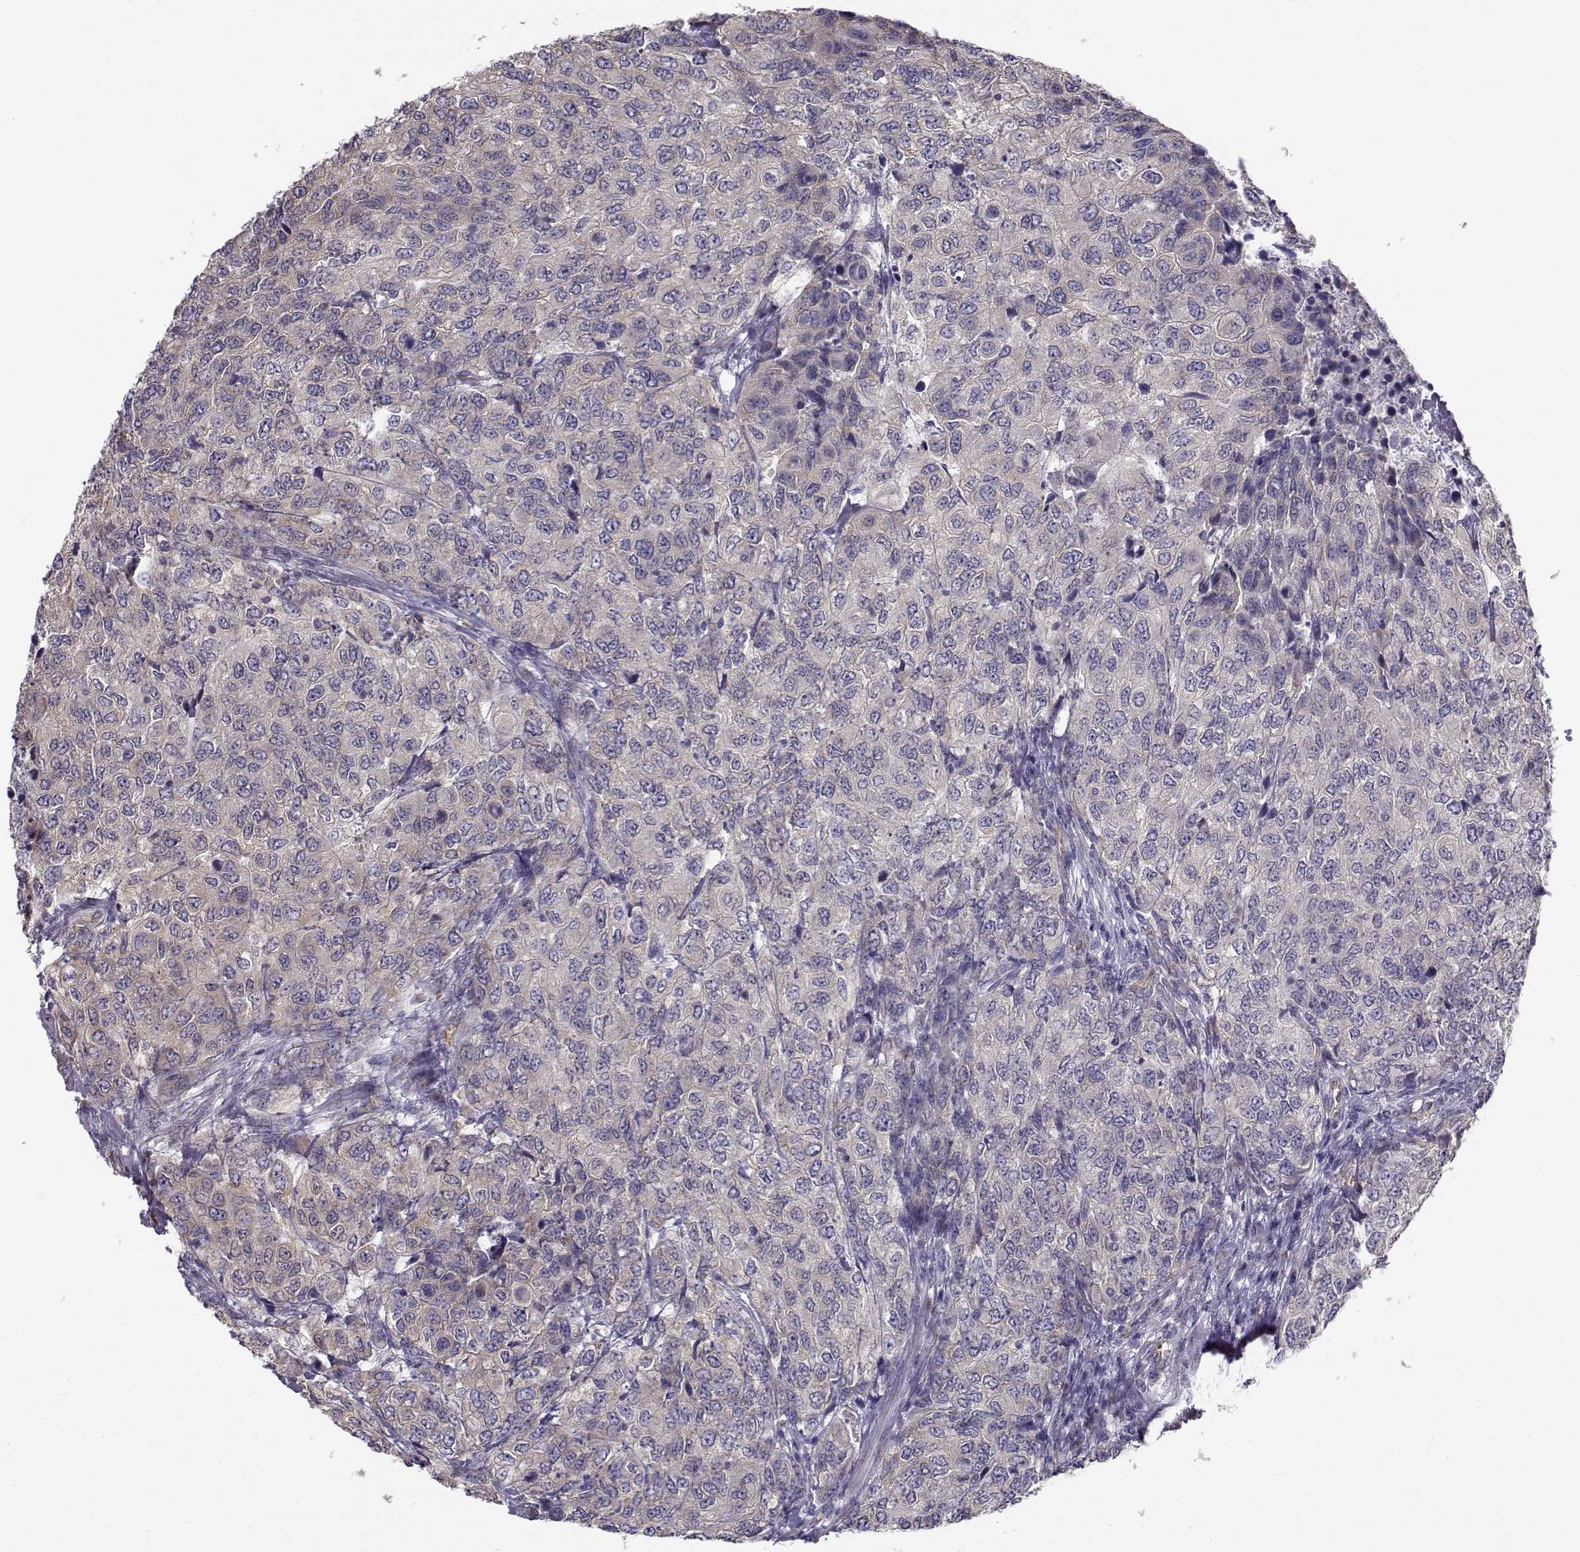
{"staining": {"intensity": "negative", "quantity": "none", "location": "none"}, "tissue": "urothelial cancer", "cell_type": "Tumor cells", "image_type": "cancer", "snomed": [{"axis": "morphology", "description": "Urothelial carcinoma, High grade"}, {"axis": "topography", "description": "Urinary bladder"}], "caption": "Immunohistochemical staining of high-grade urothelial carcinoma displays no significant positivity in tumor cells.", "gene": "BEND6", "patient": {"sex": "female", "age": 78}}